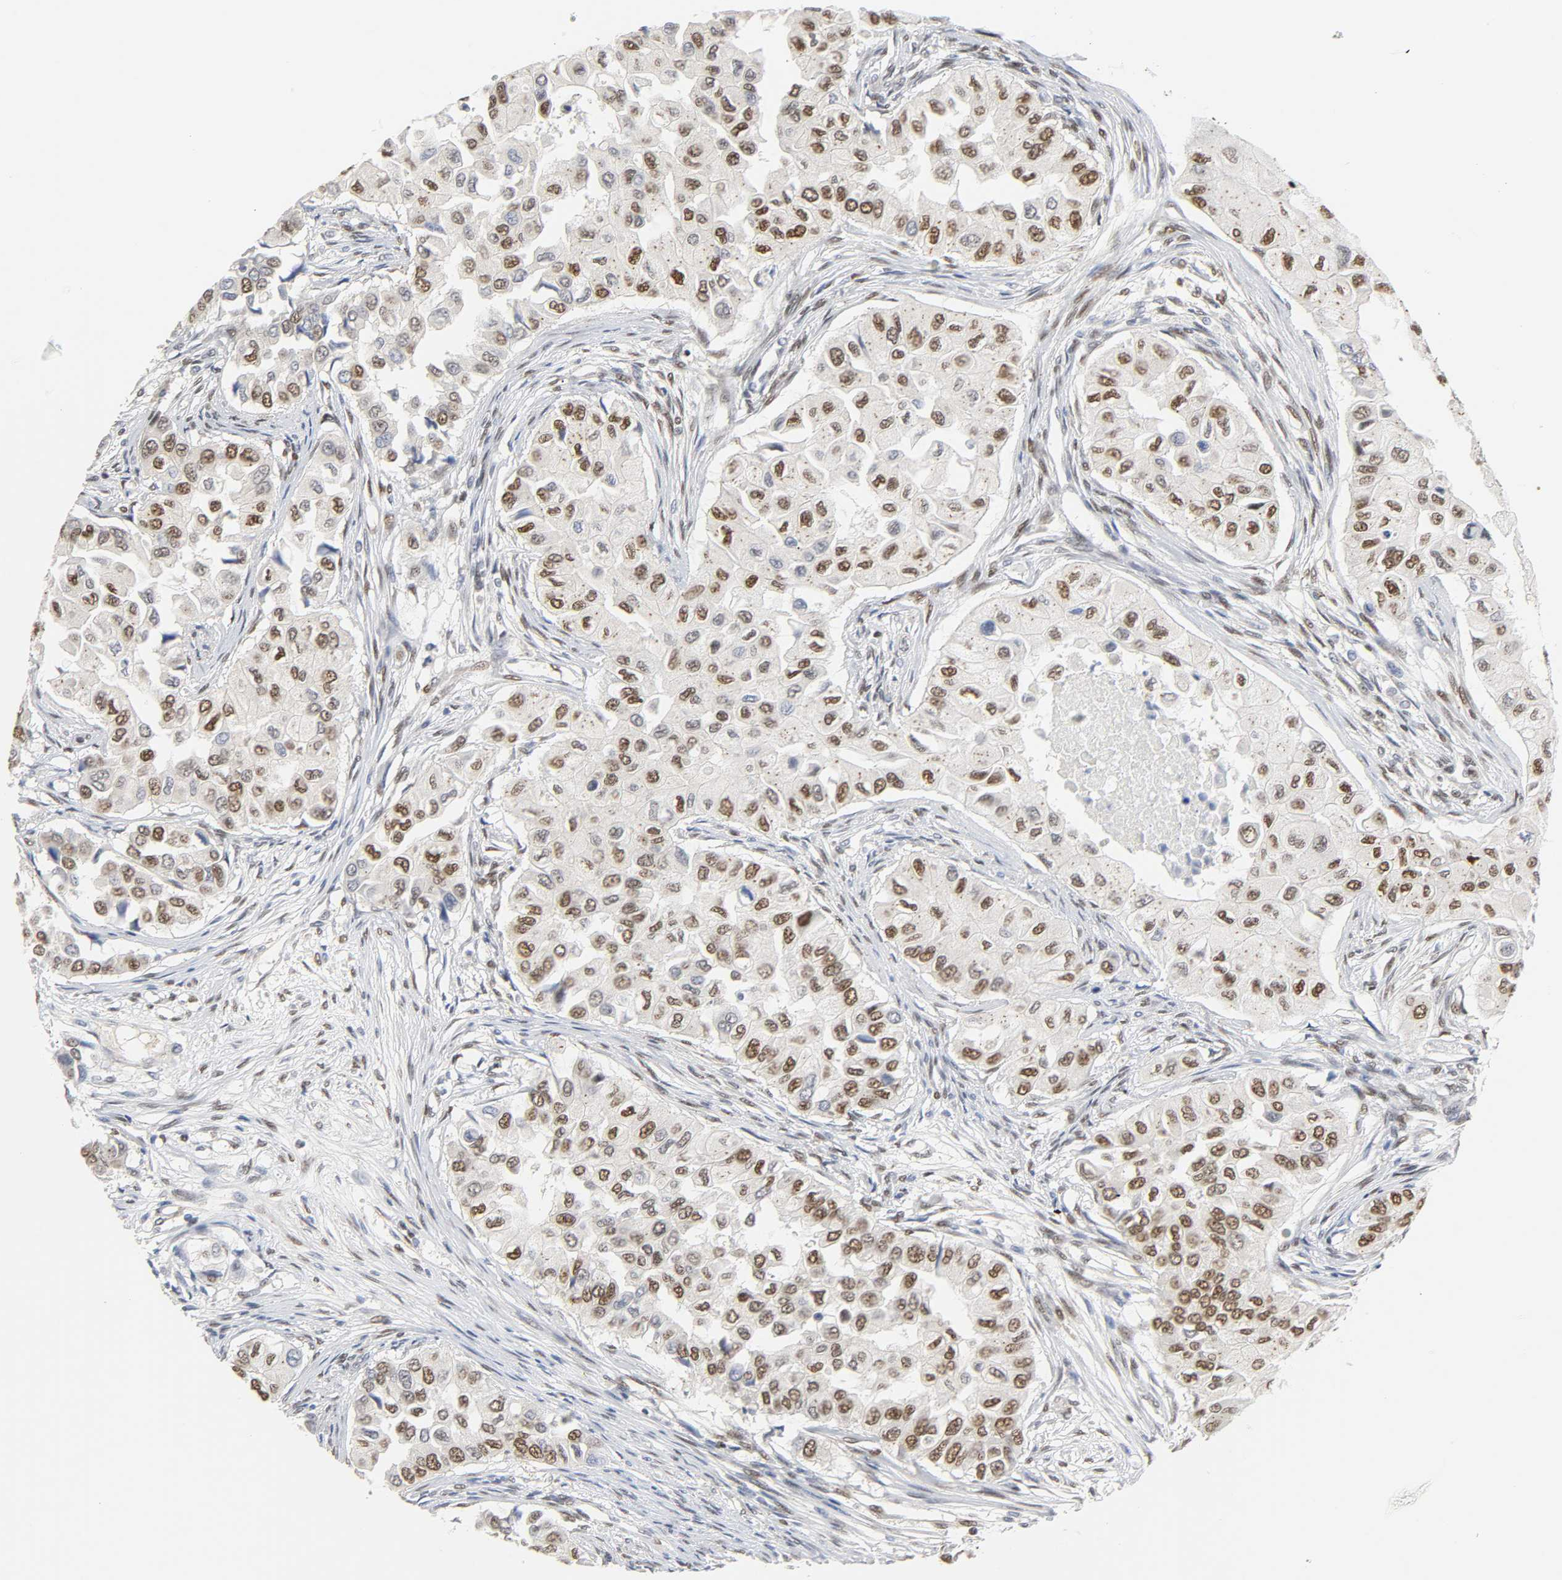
{"staining": {"intensity": "strong", "quantity": ">75%", "location": "nuclear"}, "tissue": "breast cancer", "cell_type": "Tumor cells", "image_type": "cancer", "snomed": [{"axis": "morphology", "description": "Normal tissue, NOS"}, {"axis": "morphology", "description": "Duct carcinoma"}, {"axis": "topography", "description": "Breast"}], "caption": "A micrograph showing strong nuclear staining in about >75% of tumor cells in breast cancer (invasive ductal carcinoma), as visualized by brown immunohistochemical staining.", "gene": "NCOA6", "patient": {"sex": "female", "age": 49}}